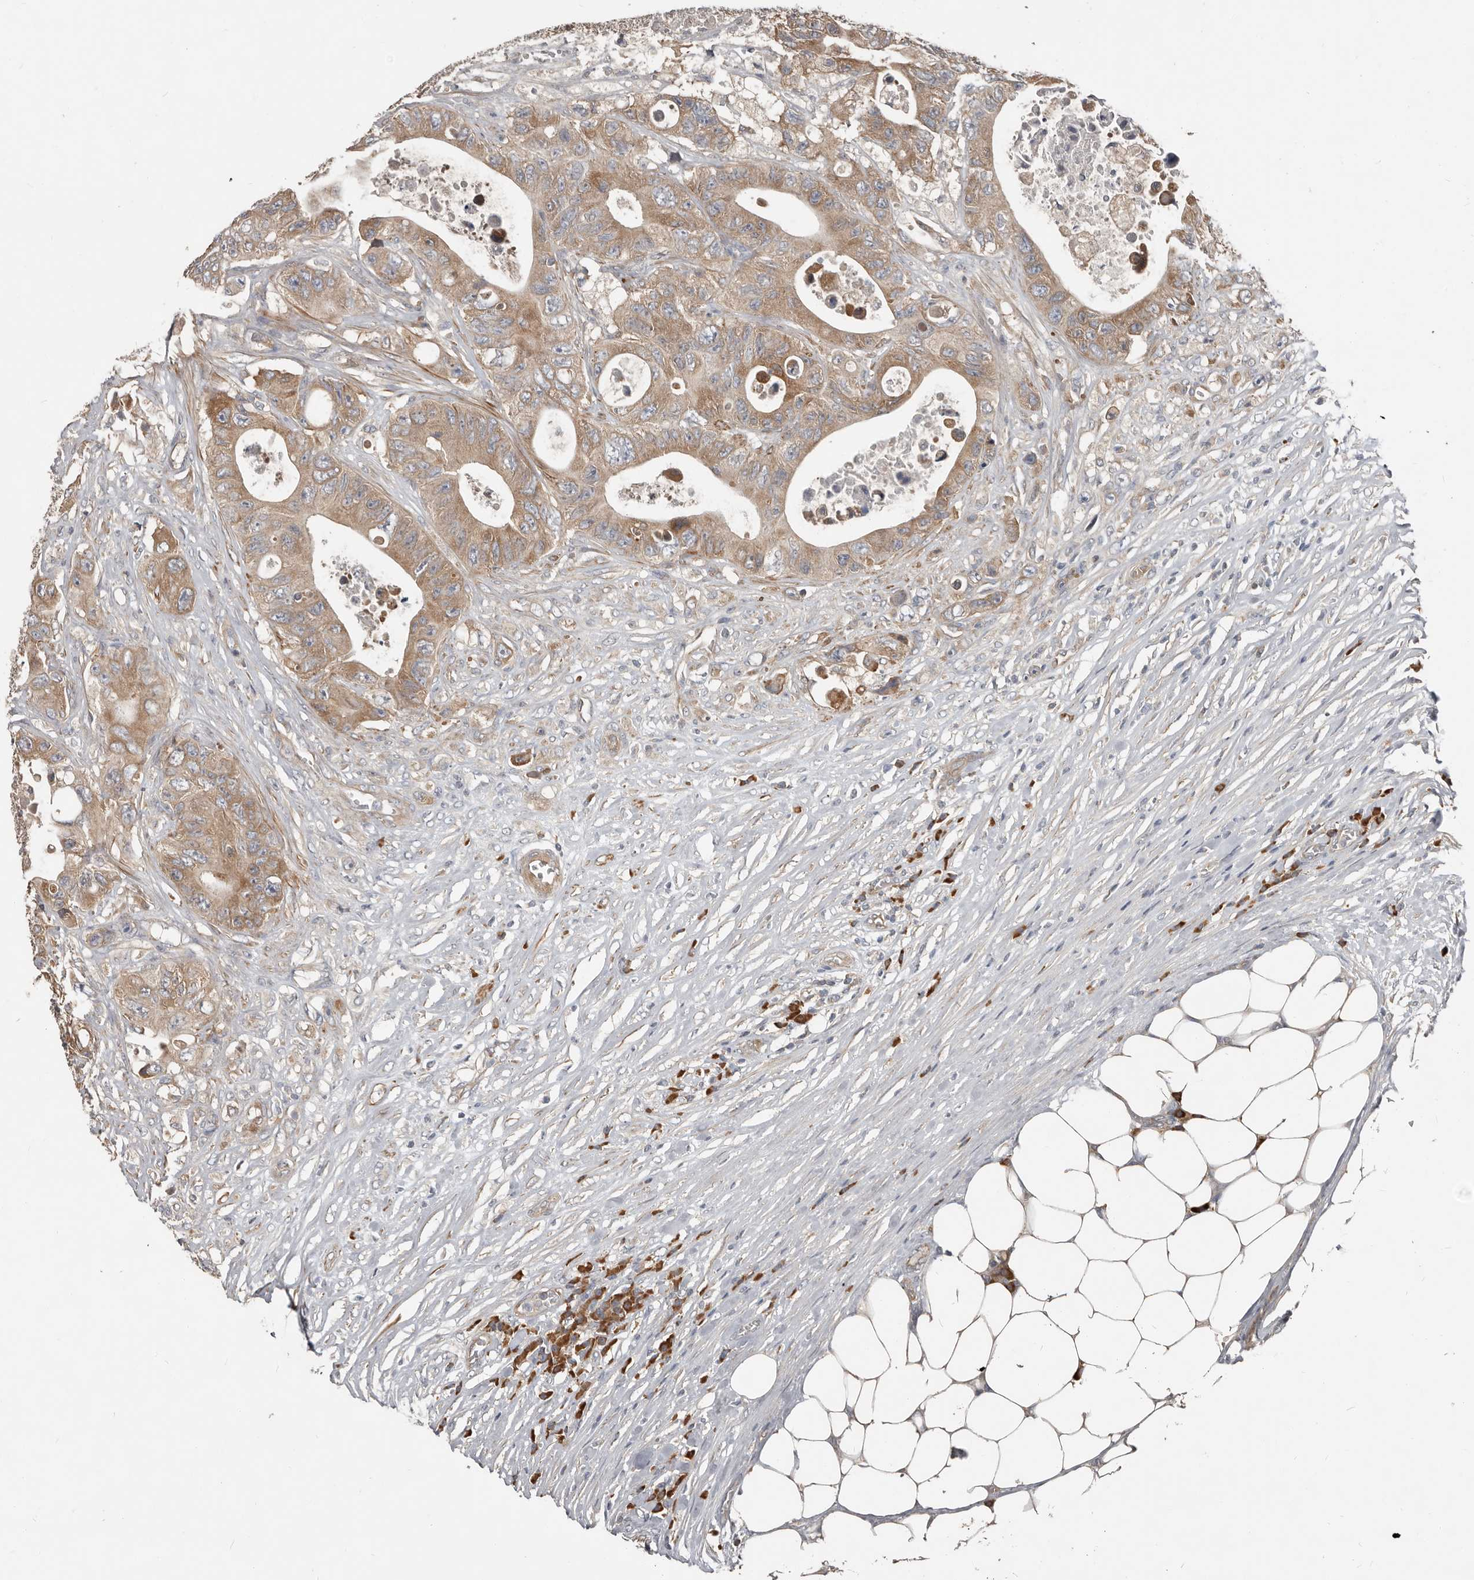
{"staining": {"intensity": "moderate", "quantity": ">75%", "location": "cytoplasmic/membranous"}, "tissue": "colorectal cancer", "cell_type": "Tumor cells", "image_type": "cancer", "snomed": [{"axis": "morphology", "description": "Adenocarcinoma, NOS"}, {"axis": "topography", "description": "Colon"}], "caption": "The photomicrograph shows staining of colorectal adenocarcinoma, revealing moderate cytoplasmic/membranous protein expression (brown color) within tumor cells. (DAB = brown stain, brightfield microscopy at high magnification).", "gene": "AKNAD1", "patient": {"sex": "female", "age": 46}}